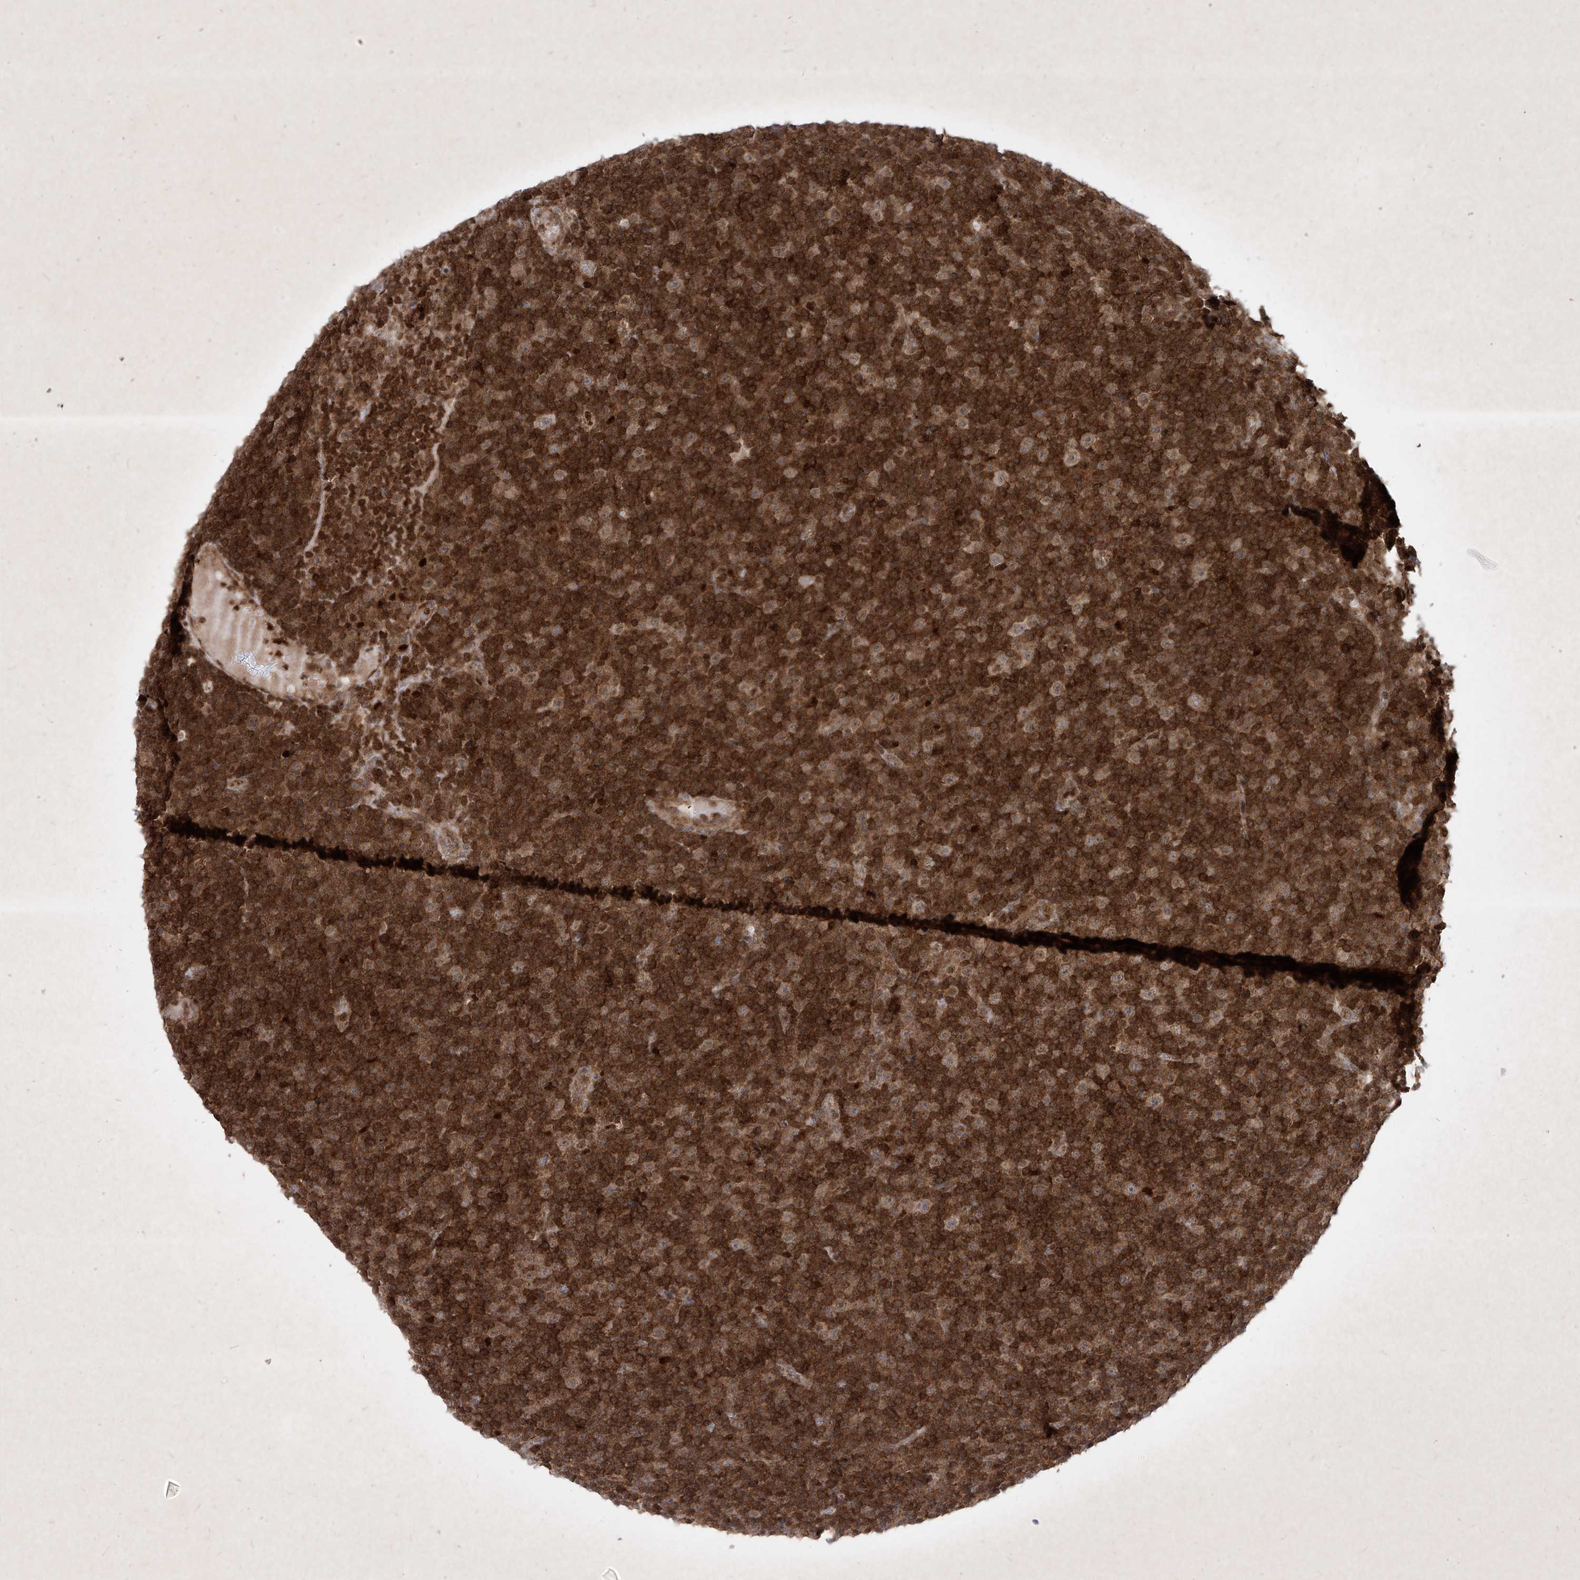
{"staining": {"intensity": "moderate", "quantity": ">75%", "location": "cytoplasmic/membranous,nuclear"}, "tissue": "lymphoma", "cell_type": "Tumor cells", "image_type": "cancer", "snomed": [{"axis": "morphology", "description": "Malignant lymphoma, non-Hodgkin's type, Low grade"}, {"axis": "topography", "description": "Lymph node"}], "caption": "Immunohistochemistry histopathology image of neoplastic tissue: lymphoma stained using IHC reveals medium levels of moderate protein expression localized specifically in the cytoplasmic/membranous and nuclear of tumor cells, appearing as a cytoplasmic/membranous and nuclear brown color.", "gene": "PSMB10", "patient": {"sex": "female", "age": 67}}